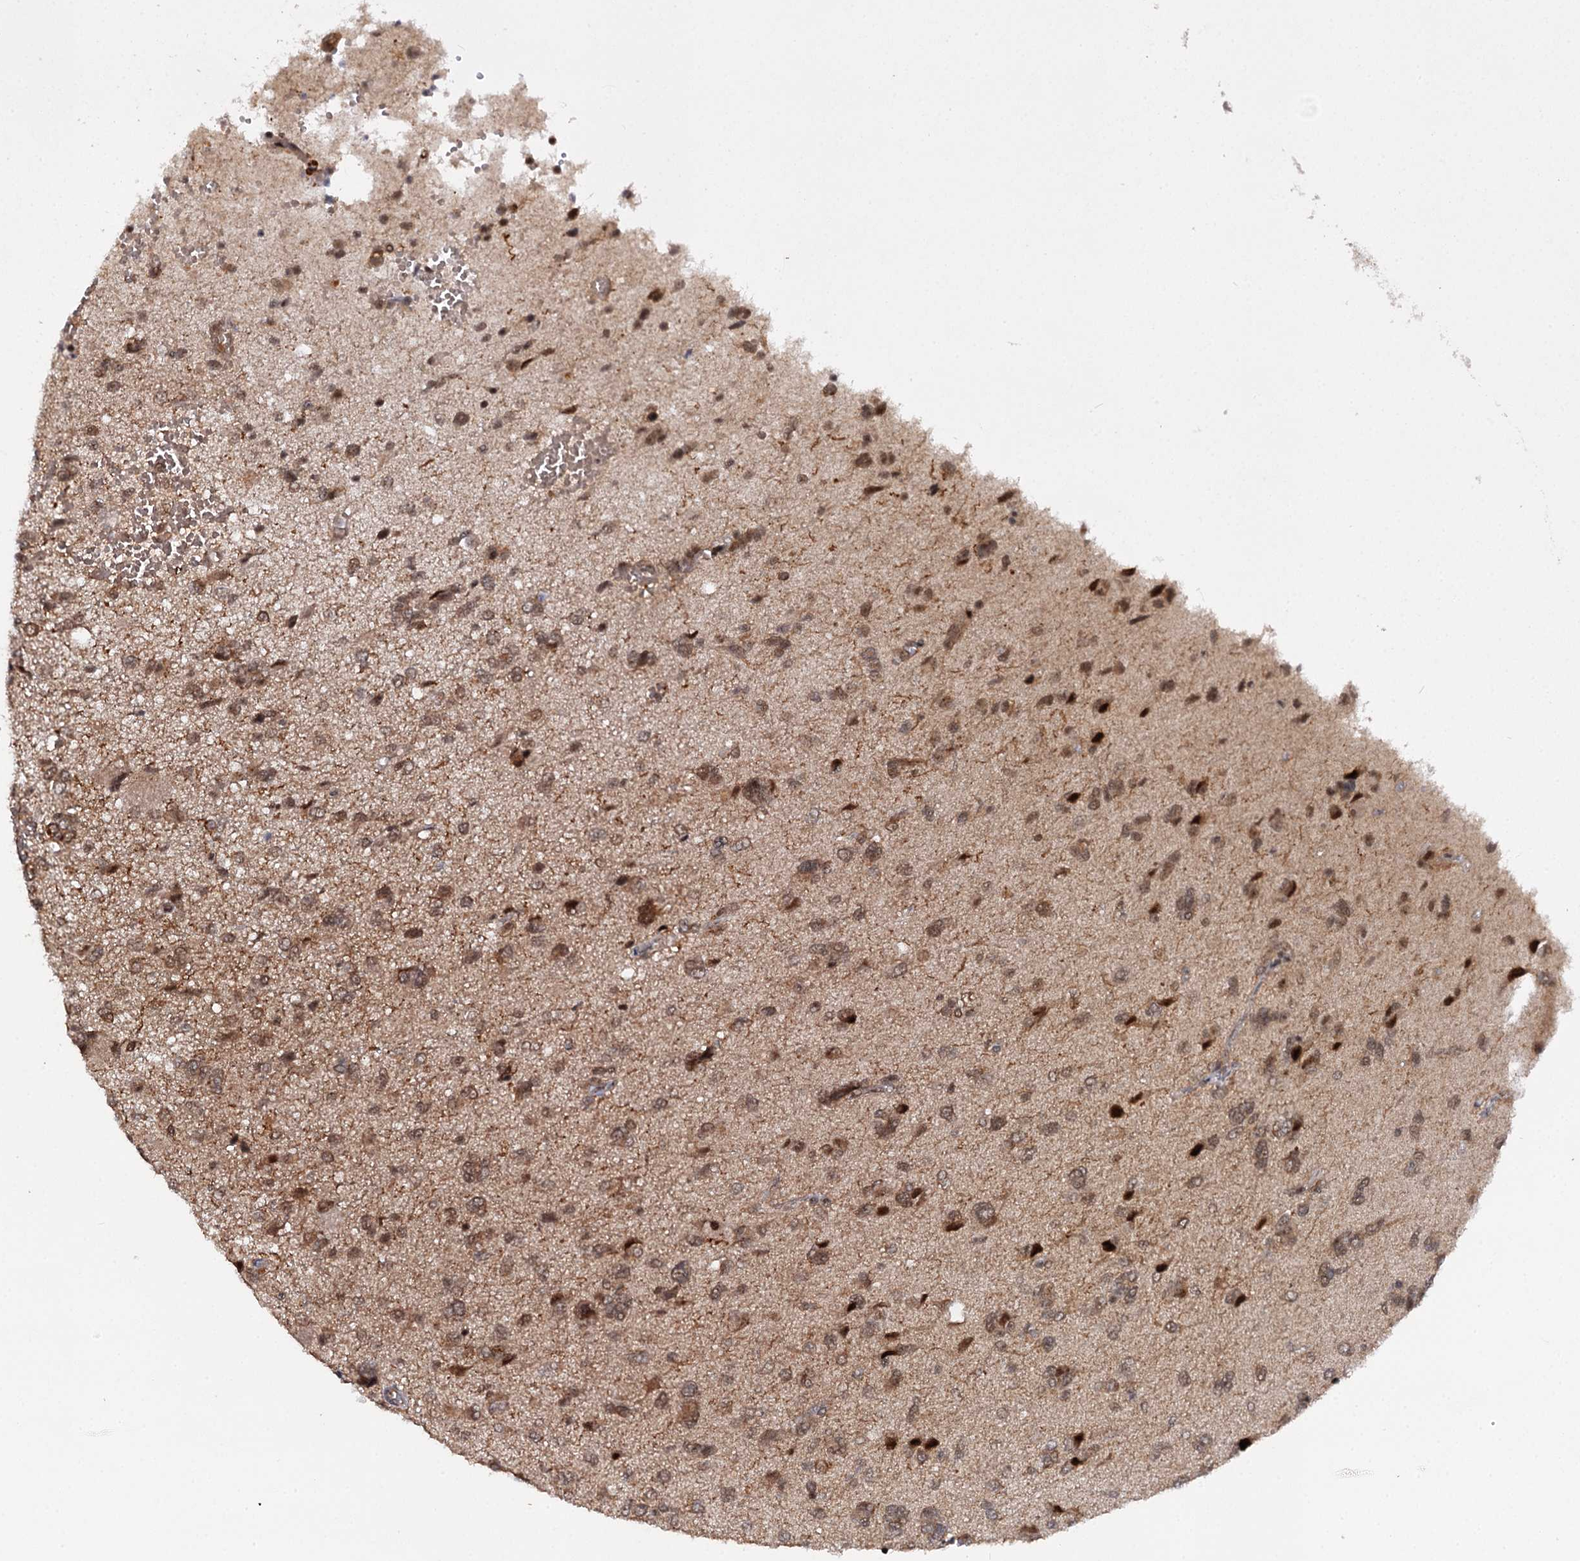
{"staining": {"intensity": "moderate", "quantity": ">75%", "location": "nuclear"}, "tissue": "glioma", "cell_type": "Tumor cells", "image_type": "cancer", "snomed": [{"axis": "morphology", "description": "Glioma, malignant, High grade"}, {"axis": "topography", "description": "Brain"}], "caption": "Human malignant glioma (high-grade) stained for a protein (brown) reveals moderate nuclear positive positivity in about >75% of tumor cells.", "gene": "BUD13", "patient": {"sex": "female", "age": 59}}